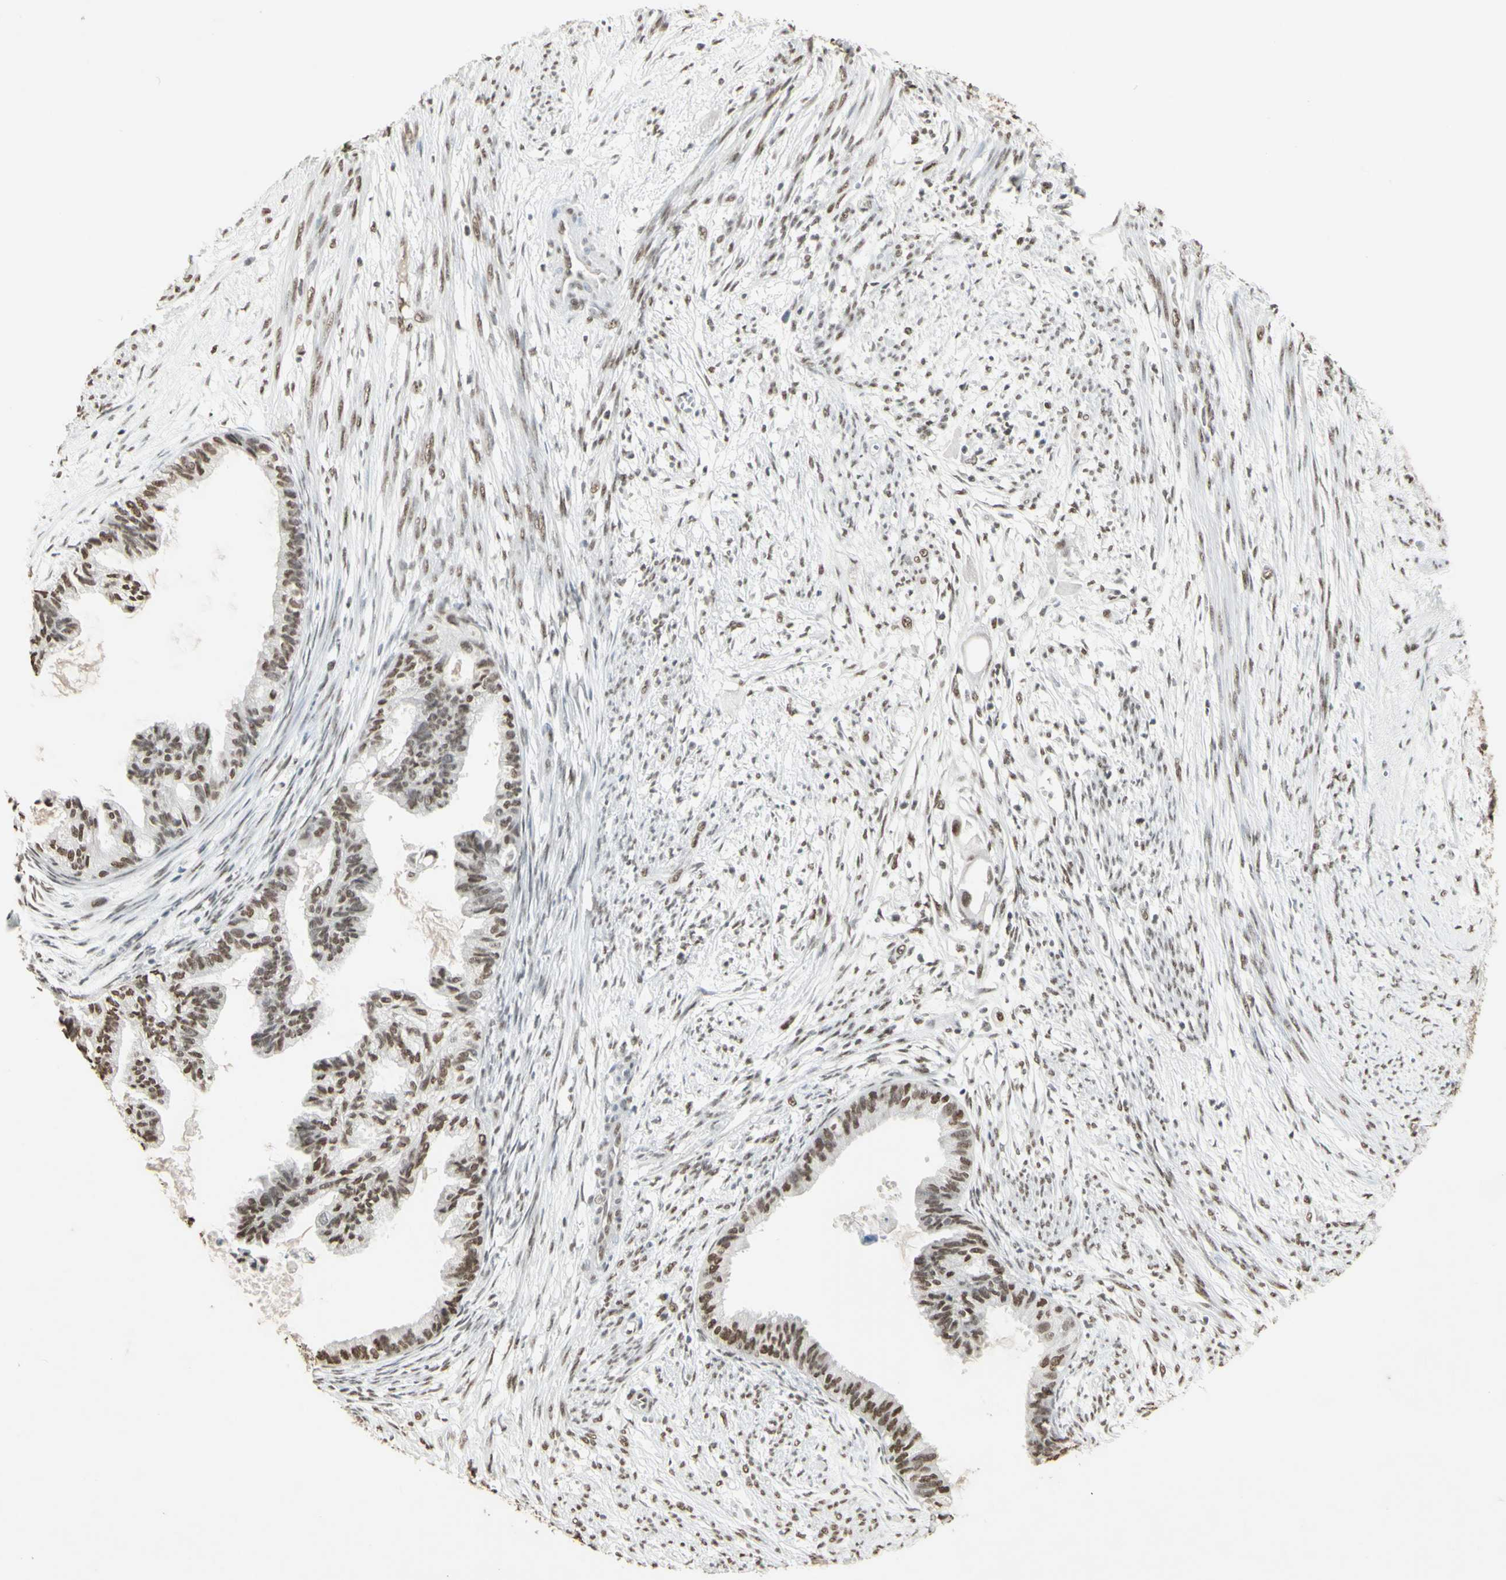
{"staining": {"intensity": "moderate", "quantity": ">75%", "location": "nuclear"}, "tissue": "cervical cancer", "cell_type": "Tumor cells", "image_type": "cancer", "snomed": [{"axis": "morphology", "description": "Normal tissue, NOS"}, {"axis": "morphology", "description": "Adenocarcinoma, NOS"}, {"axis": "topography", "description": "Cervix"}, {"axis": "topography", "description": "Endometrium"}], "caption": "Protein staining of cervical cancer (adenocarcinoma) tissue demonstrates moderate nuclear expression in approximately >75% of tumor cells. (Stains: DAB (3,3'-diaminobenzidine) in brown, nuclei in blue, Microscopy: brightfield microscopy at high magnification).", "gene": "TRIM28", "patient": {"sex": "female", "age": 86}}